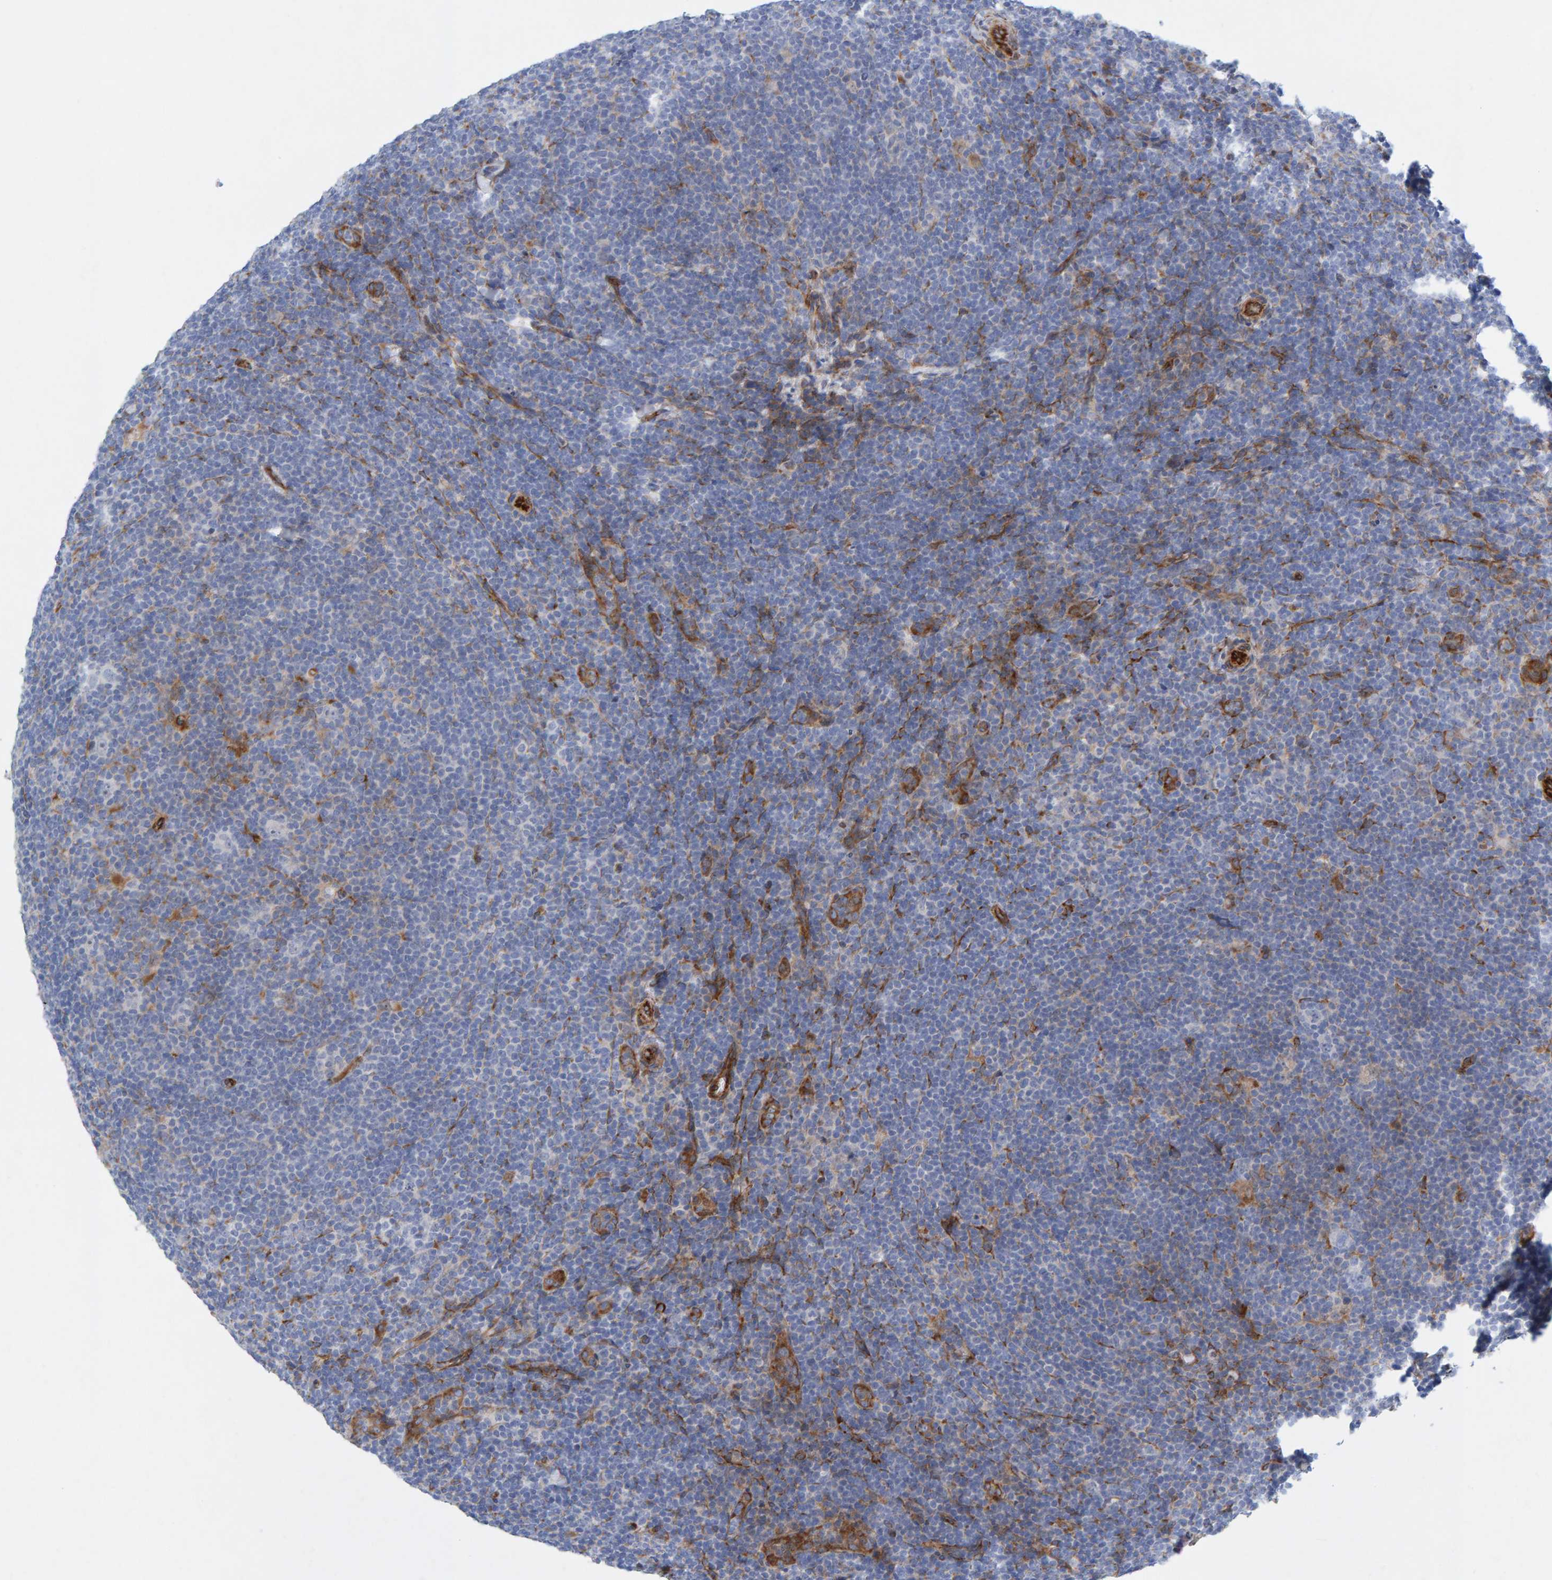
{"staining": {"intensity": "negative", "quantity": "none", "location": "none"}, "tissue": "lymphoma", "cell_type": "Tumor cells", "image_type": "cancer", "snomed": [{"axis": "morphology", "description": "Hodgkin's disease, NOS"}, {"axis": "topography", "description": "Lymph node"}], "caption": "Micrograph shows no protein staining in tumor cells of Hodgkin's disease tissue. Brightfield microscopy of immunohistochemistry stained with DAB (3,3'-diaminobenzidine) (brown) and hematoxylin (blue), captured at high magnification.", "gene": "MMP16", "patient": {"sex": "female", "age": 57}}